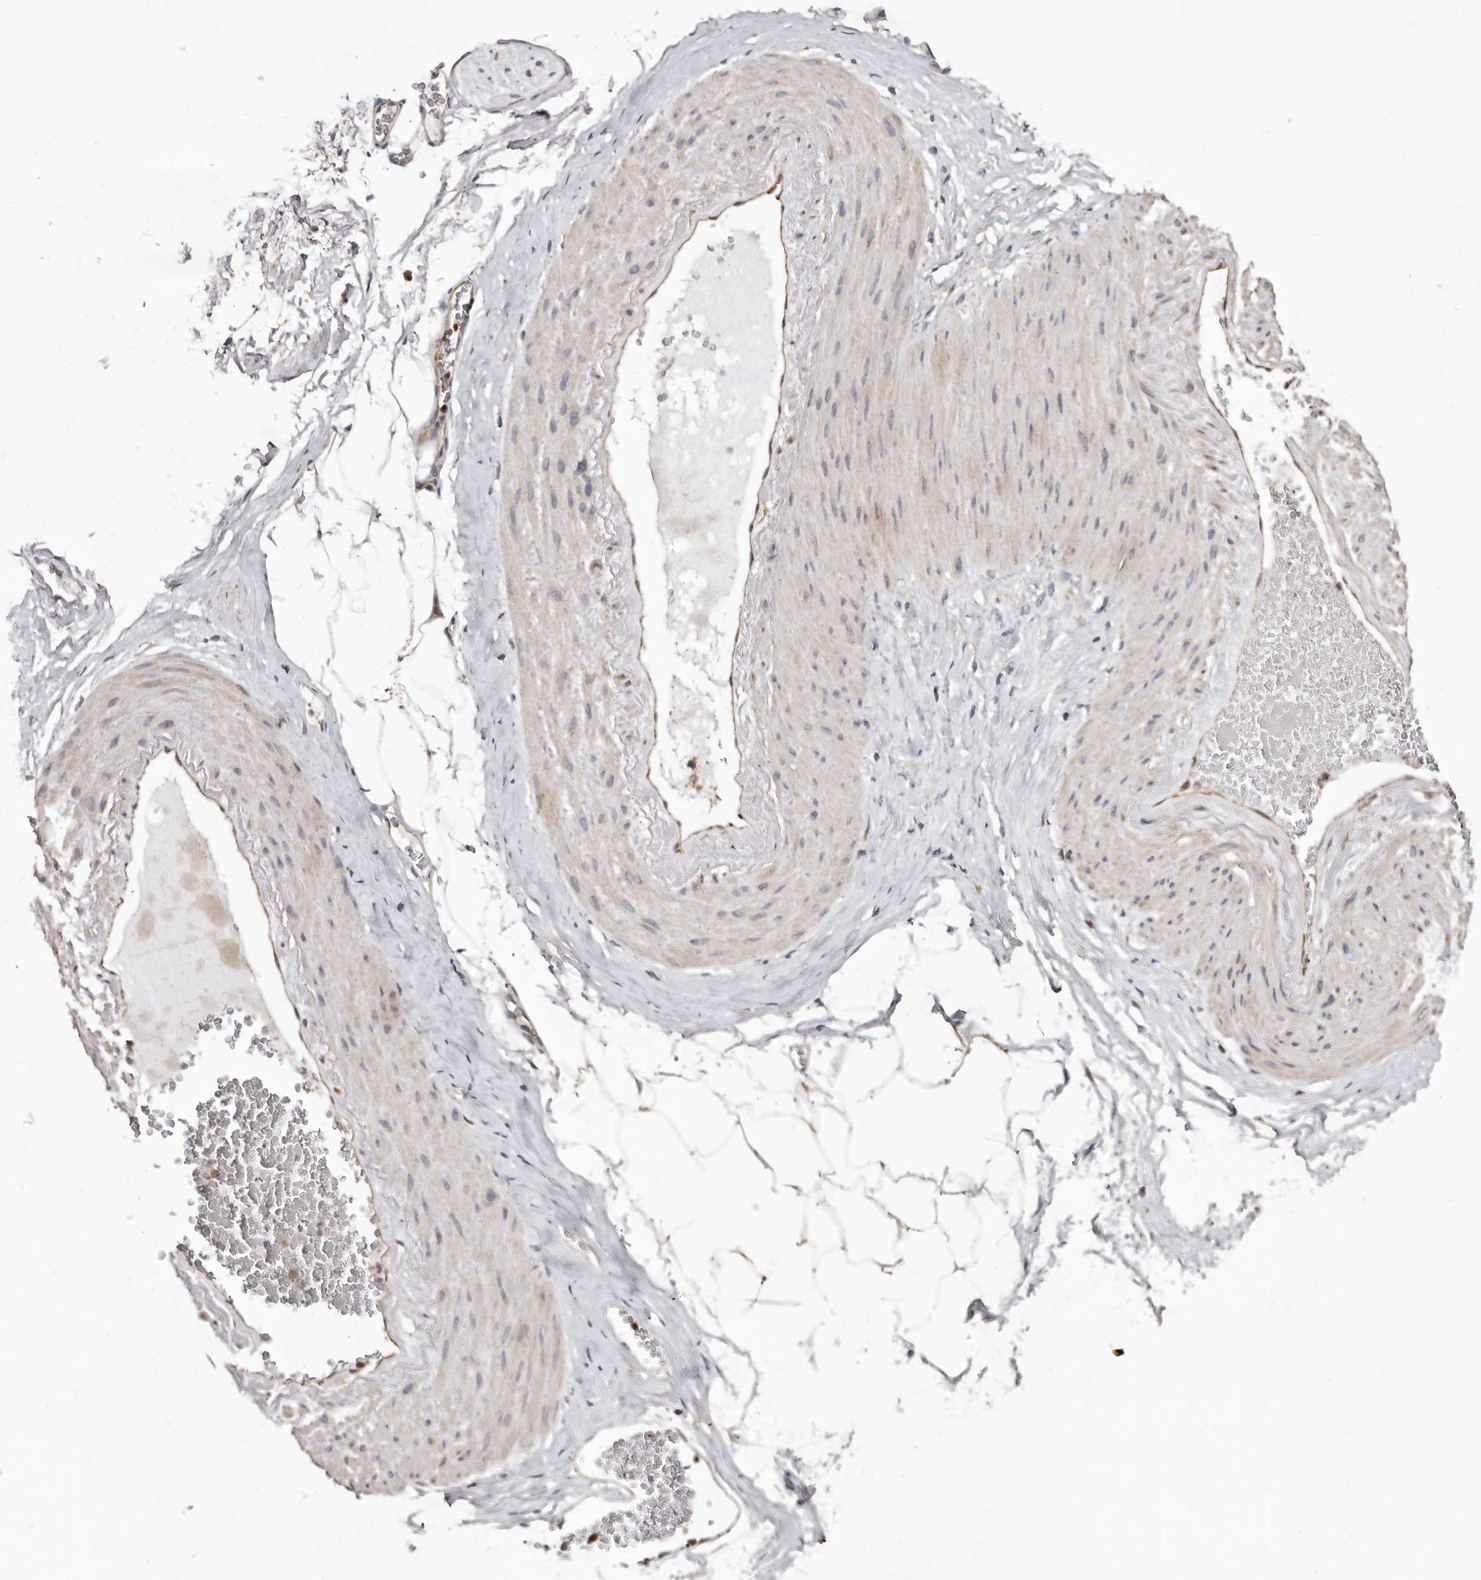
{"staining": {"intensity": "weak", "quantity": "25%-75%", "location": "cytoplasmic/membranous,nuclear"}, "tissue": "adipose tissue", "cell_type": "Adipocytes", "image_type": "normal", "snomed": [{"axis": "morphology", "description": "Normal tissue, NOS"}, {"axis": "morphology", "description": "Adenocarcinoma, Low grade"}, {"axis": "topography", "description": "Prostate"}, {"axis": "topography", "description": "Peripheral nerve tissue"}], "caption": "This is an image of immunohistochemistry (IHC) staining of benign adipose tissue, which shows weak staining in the cytoplasmic/membranous,nuclear of adipocytes.", "gene": "RRM2B", "patient": {"sex": "male", "age": 63}}